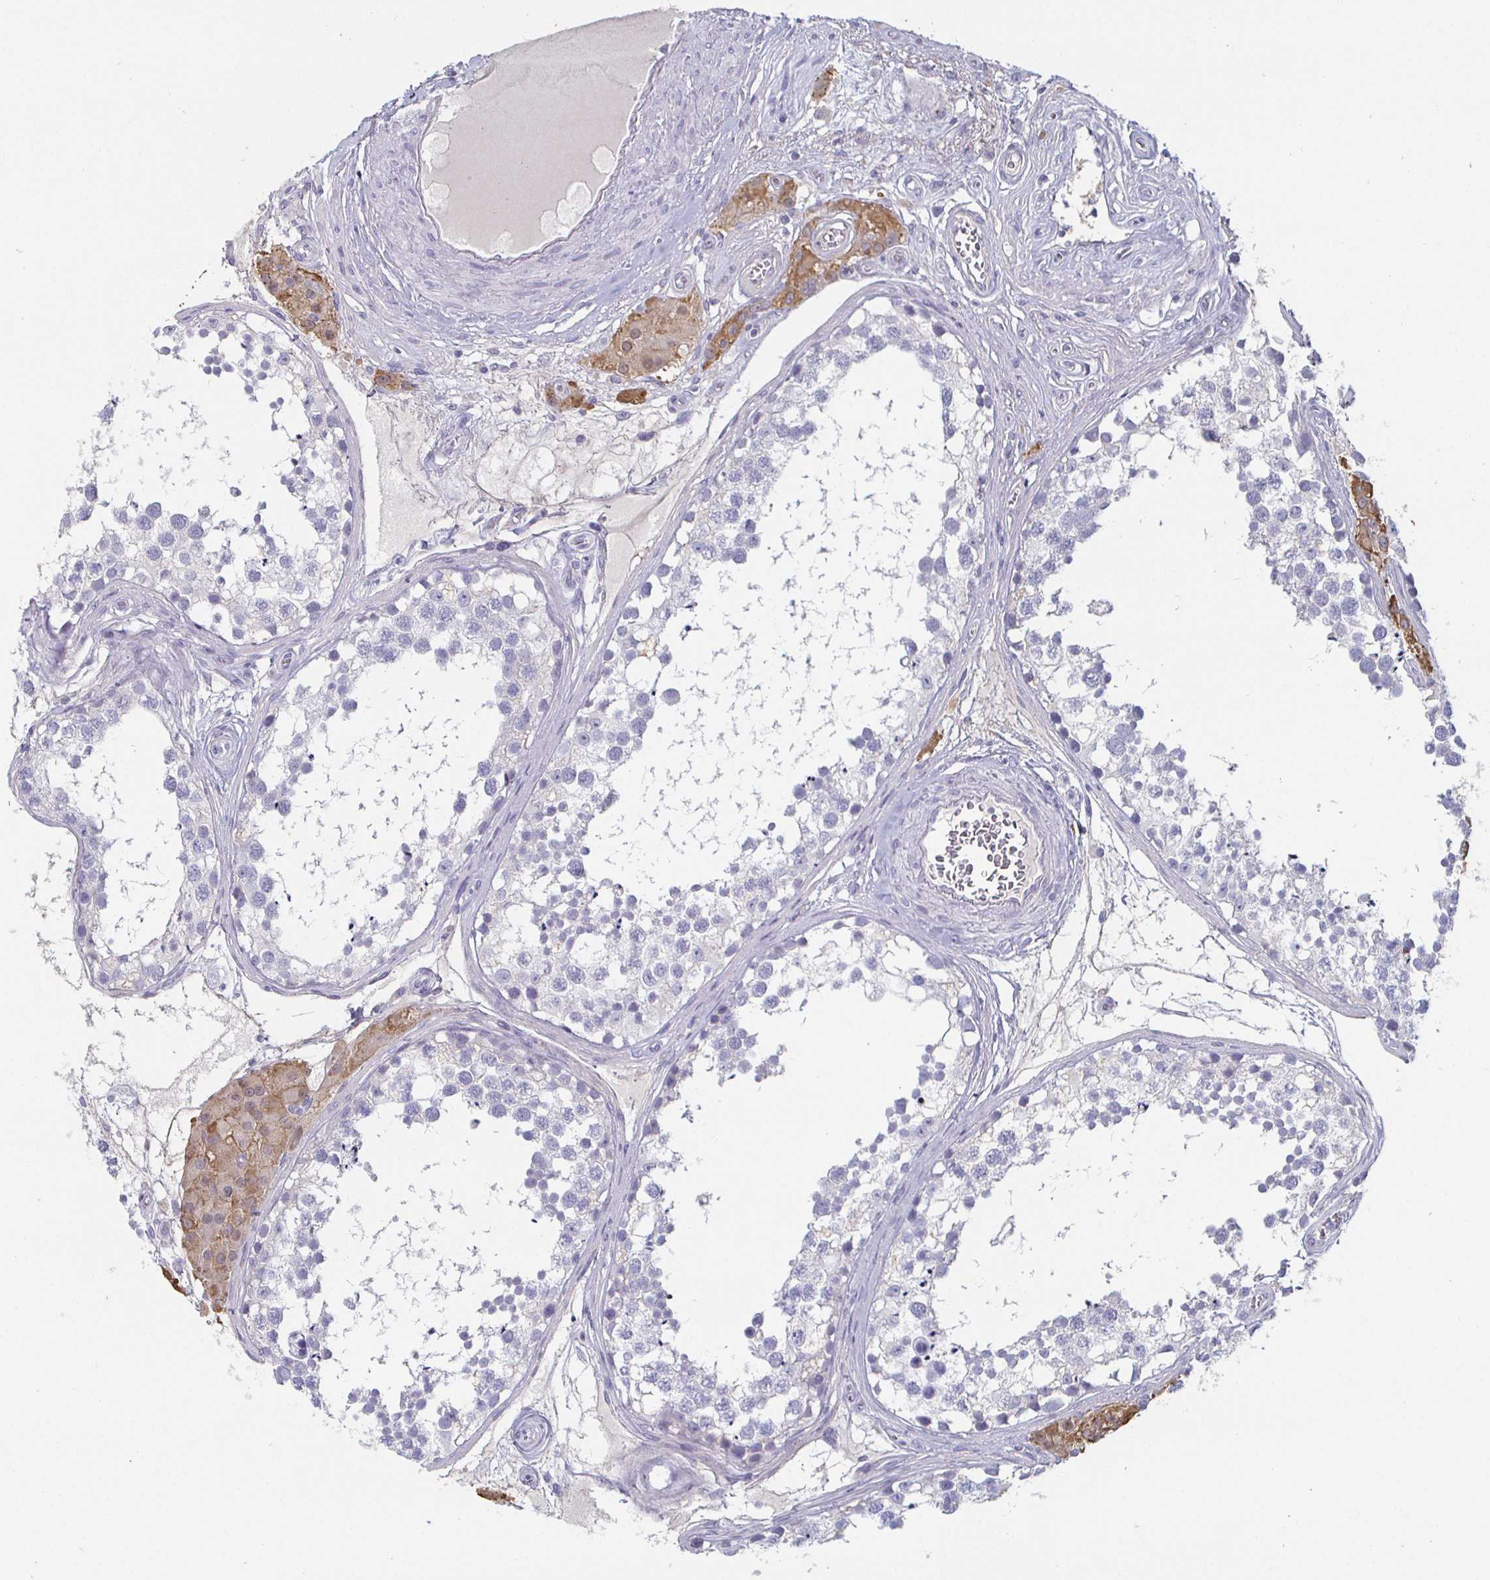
{"staining": {"intensity": "negative", "quantity": "none", "location": "none"}, "tissue": "testis", "cell_type": "Cells in seminiferous ducts", "image_type": "normal", "snomed": [{"axis": "morphology", "description": "Normal tissue, NOS"}, {"axis": "morphology", "description": "Seminoma, NOS"}, {"axis": "topography", "description": "Testis"}], "caption": "Immunohistochemical staining of normal human testis displays no significant expression in cells in seminiferous ducts. (DAB (3,3'-diaminobenzidine) IHC visualized using brightfield microscopy, high magnification).", "gene": "ENPP1", "patient": {"sex": "male", "age": 65}}